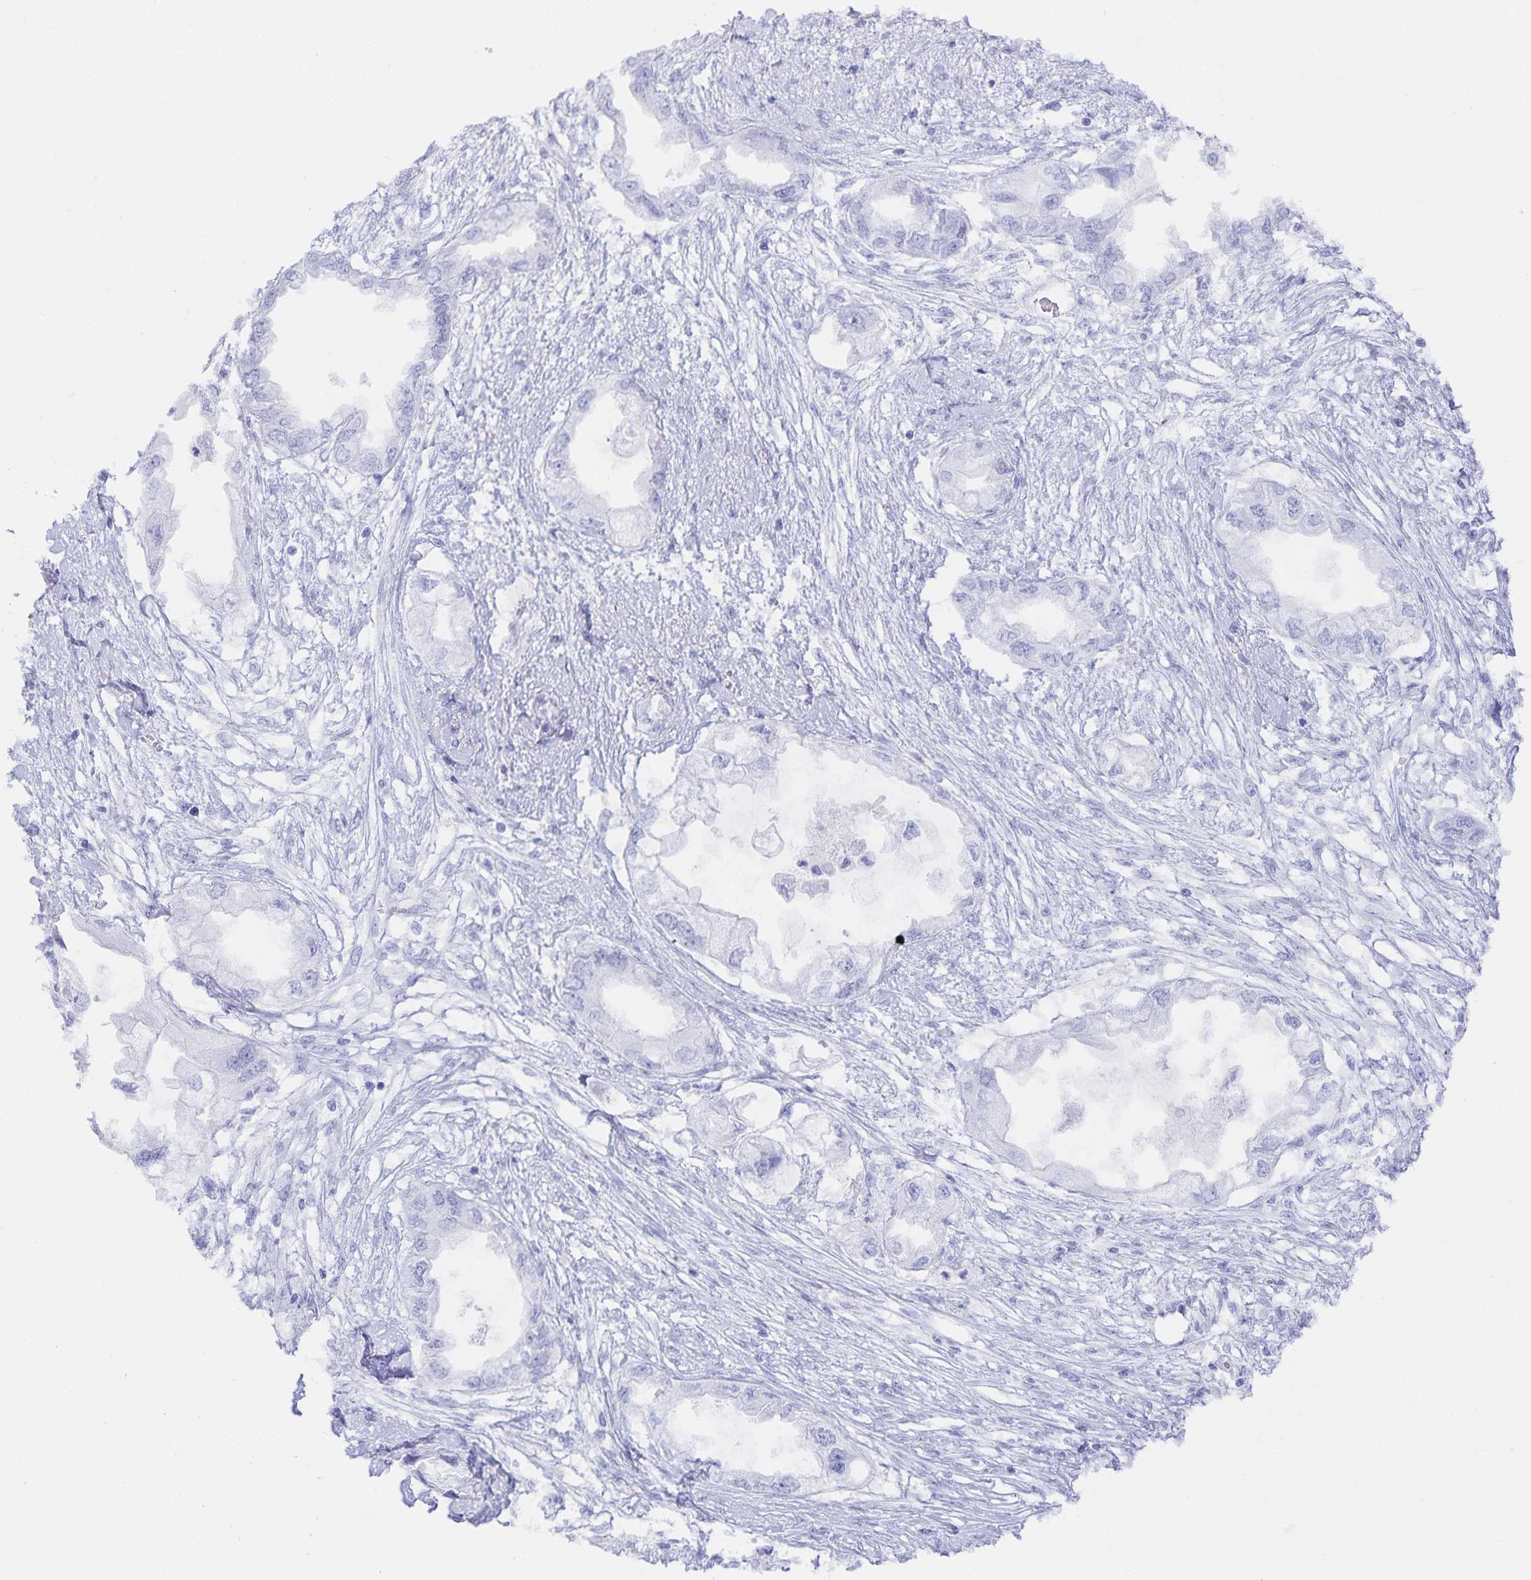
{"staining": {"intensity": "negative", "quantity": "none", "location": "none"}, "tissue": "endometrial cancer", "cell_type": "Tumor cells", "image_type": "cancer", "snomed": [{"axis": "morphology", "description": "Adenocarcinoma, NOS"}, {"axis": "morphology", "description": "Adenocarcinoma, metastatic, NOS"}, {"axis": "topography", "description": "Adipose tissue"}, {"axis": "topography", "description": "Endometrium"}], "caption": "High power microscopy photomicrograph of an IHC photomicrograph of adenocarcinoma (endometrial), revealing no significant expression in tumor cells.", "gene": "SNTN", "patient": {"sex": "female", "age": 67}}